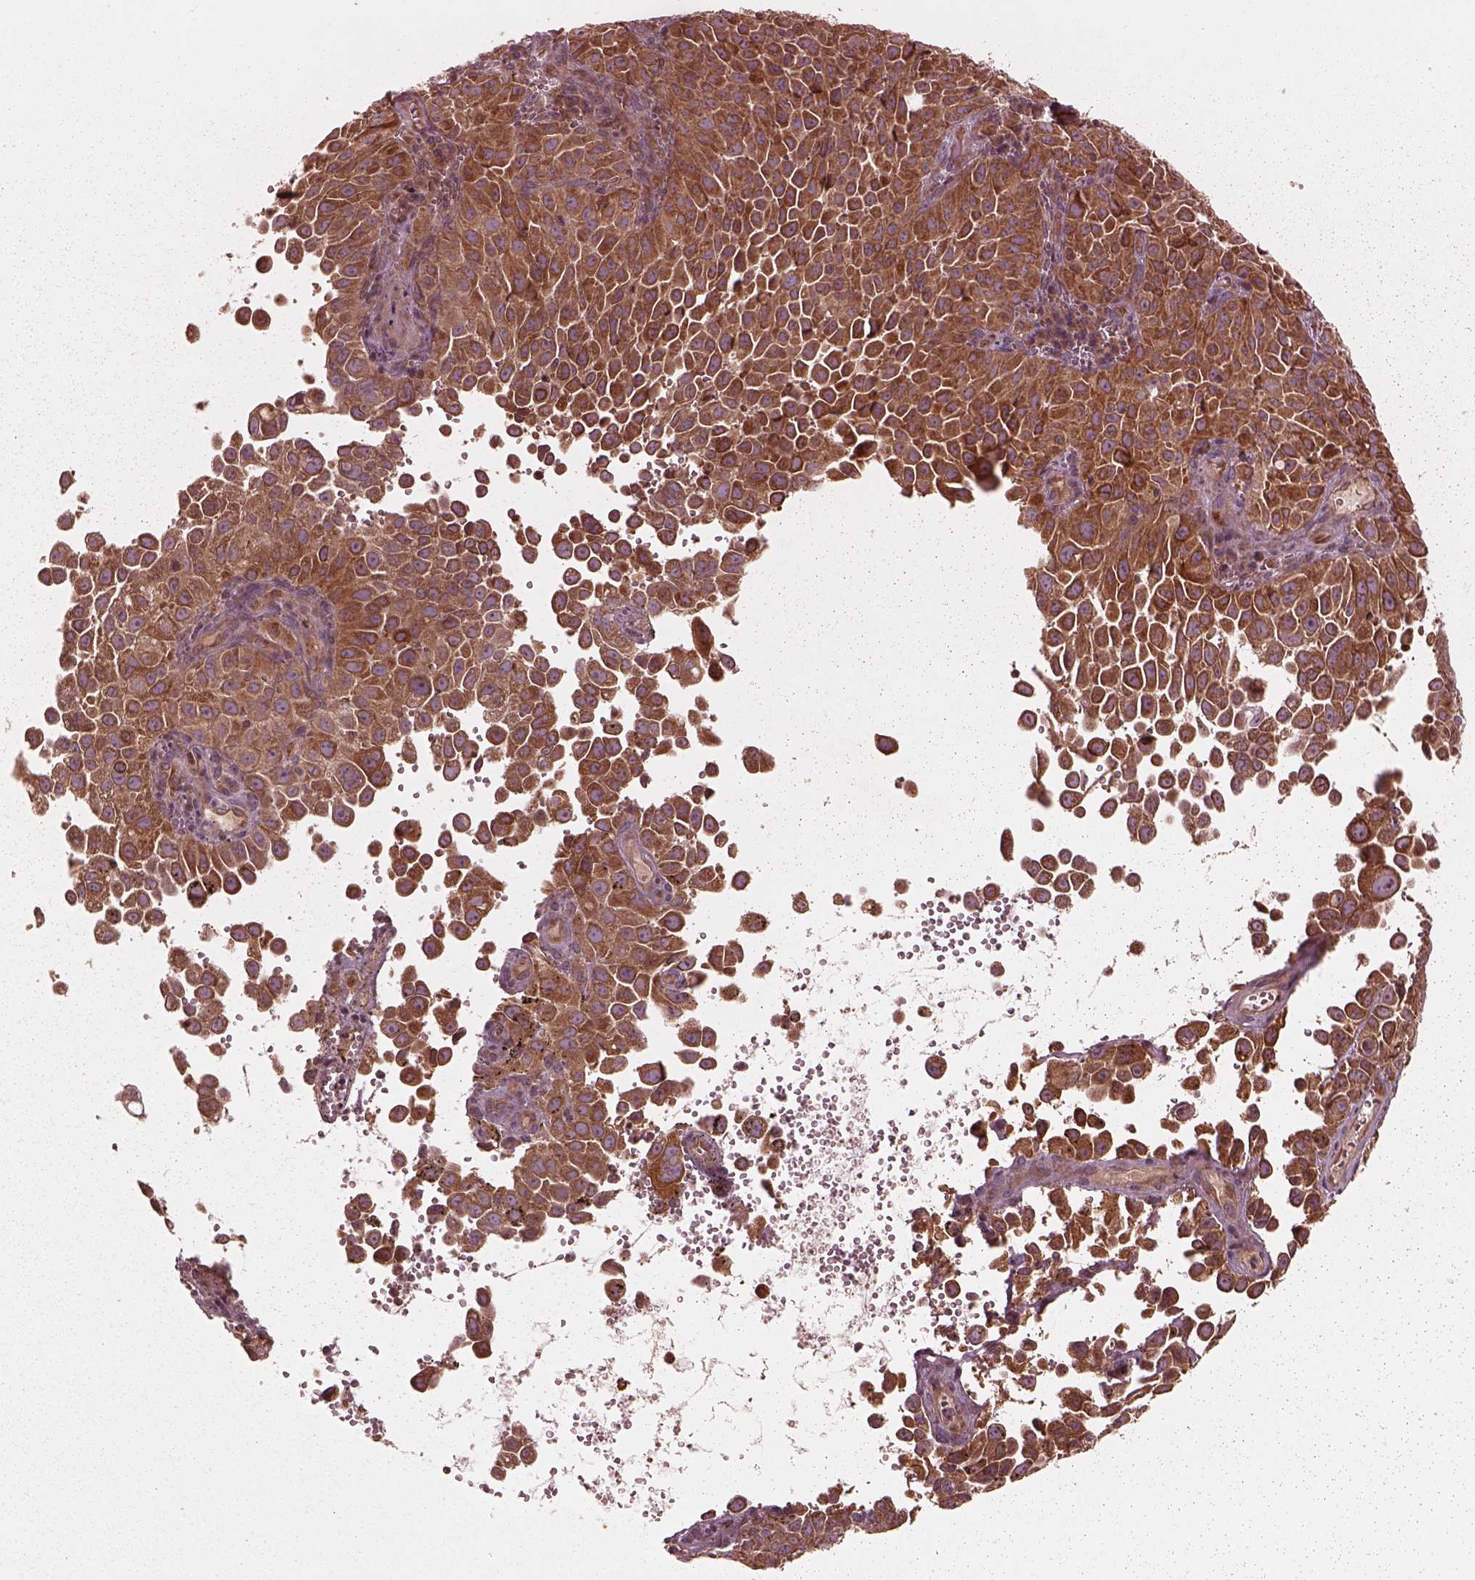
{"staining": {"intensity": "strong", "quantity": ">75%", "location": "cytoplasmic/membranous"}, "tissue": "cervical cancer", "cell_type": "Tumor cells", "image_type": "cancer", "snomed": [{"axis": "morphology", "description": "Squamous cell carcinoma, NOS"}, {"axis": "topography", "description": "Cervix"}], "caption": "A high amount of strong cytoplasmic/membranous positivity is present in about >75% of tumor cells in squamous cell carcinoma (cervical) tissue.", "gene": "PIK3R2", "patient": {"sex": "female", "age": 55}}